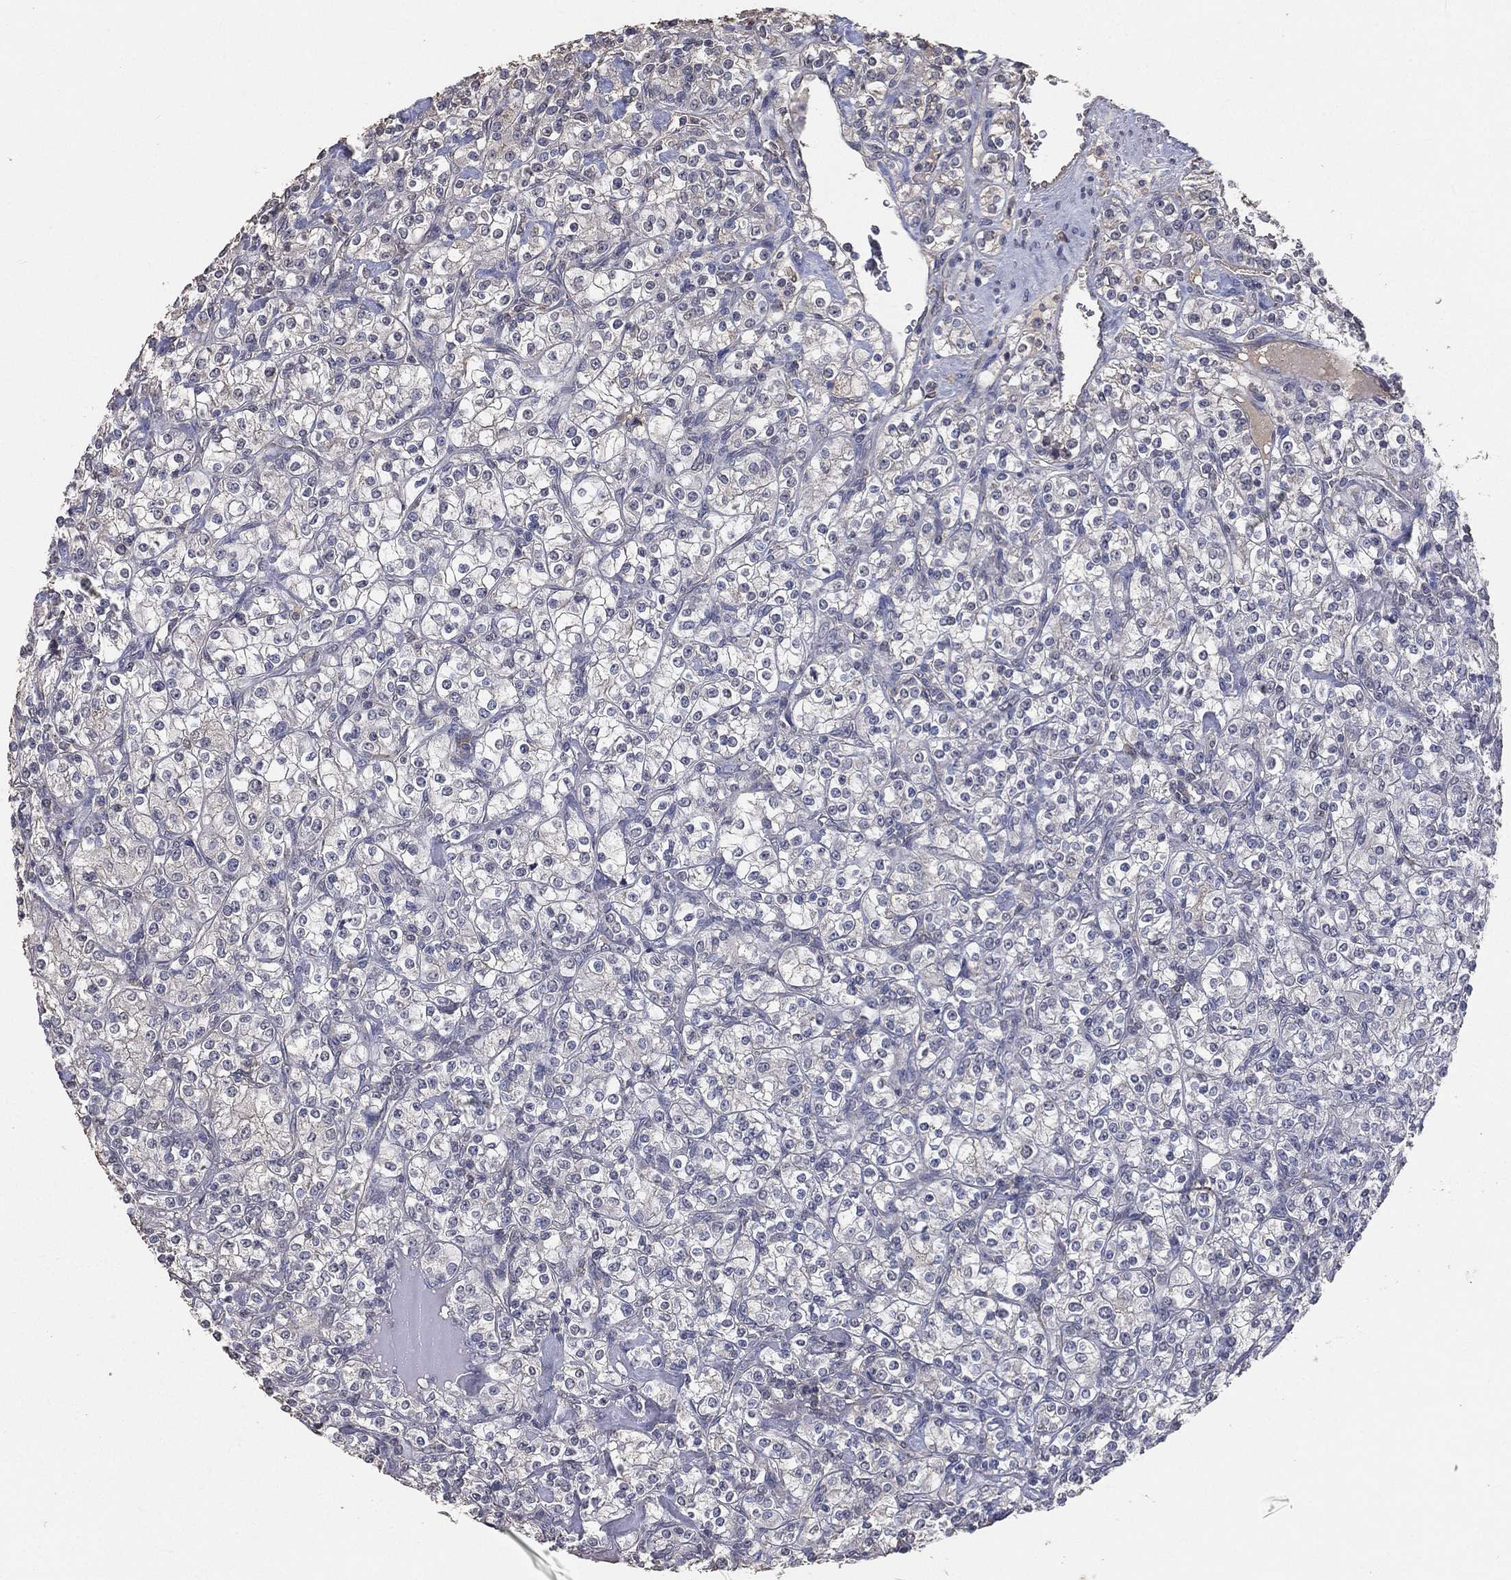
{"staining": {"intensity": "negative", "quantity": "none", "location": "none"}, "tissue": "renal cancer", "cell_type": "Tumor cells", "image_type": "cancer", "snomed": [{"axis": "morphology", "description": "Adenocarcinoma, NOS"}, {"axis": "topography", "description": "Kidney"}], "caption": "Immunohistochemistry (IHC) photomicrograph of neoplastic tissue: renal cancer stained with DAB reveals no significant protein expression in tumor cells.", "gene": "SNAP25", "patient": {"sex": "male", "age": 77}}